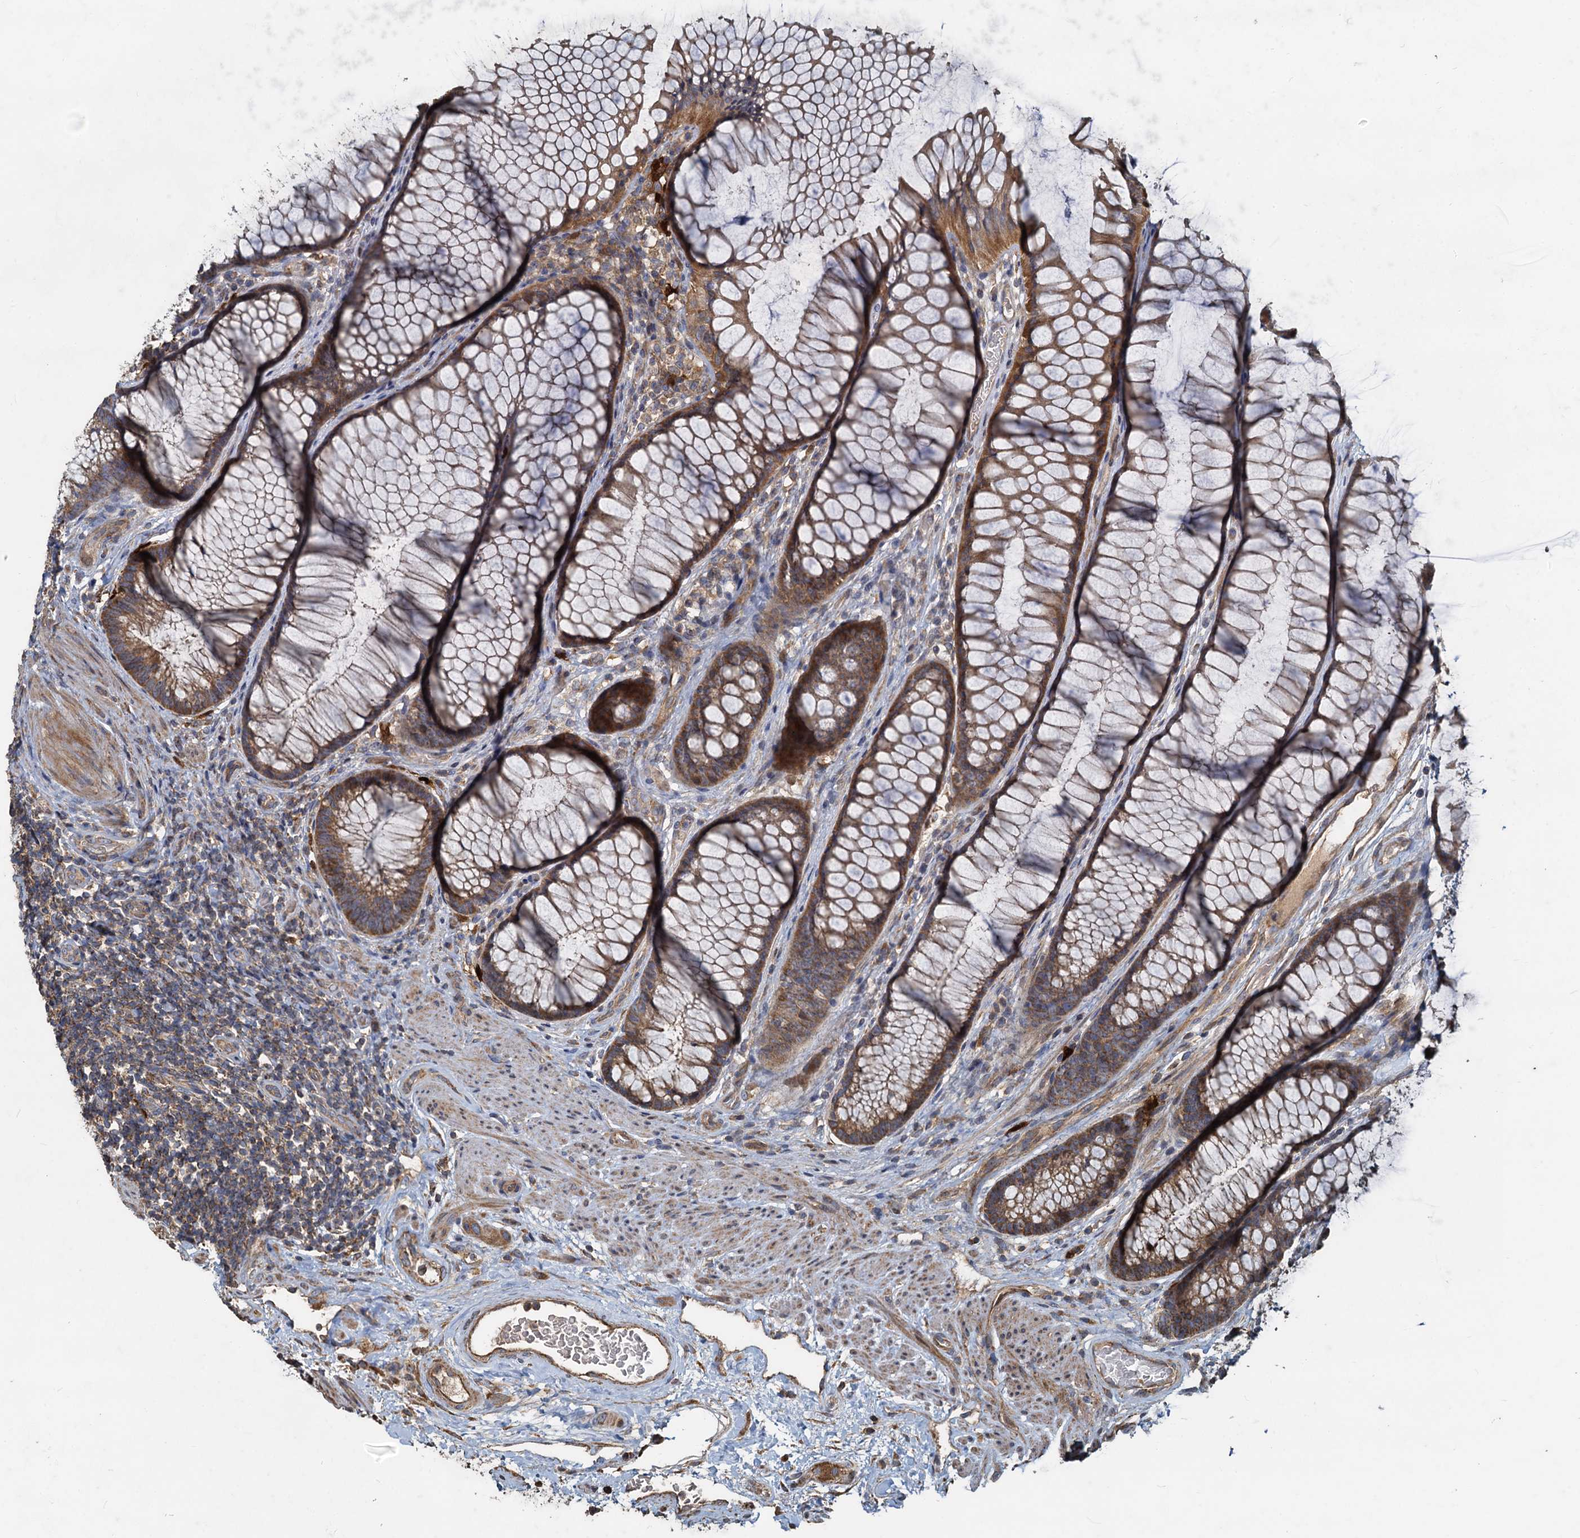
{"staining": {"intensity": "moderate", "quantity": ">75%", "location": "cytoplasmic/membranous"}, "tissue": "colon", "cell_type": "Endothelial cells", "image_type": "normal", "snomed": [{"axis": "morphology", "description": "Normal tissue, NOS"}, {"axis": "topography", "description": "Colon"}], "caption": "Colon stained for a protein (brown) demonstrates moderate cytoplasmic/membranous positive staining in approximately >75% of endothelial cells.", "gene": "SDS", "patient": {"sex": "female", "age": 82}}